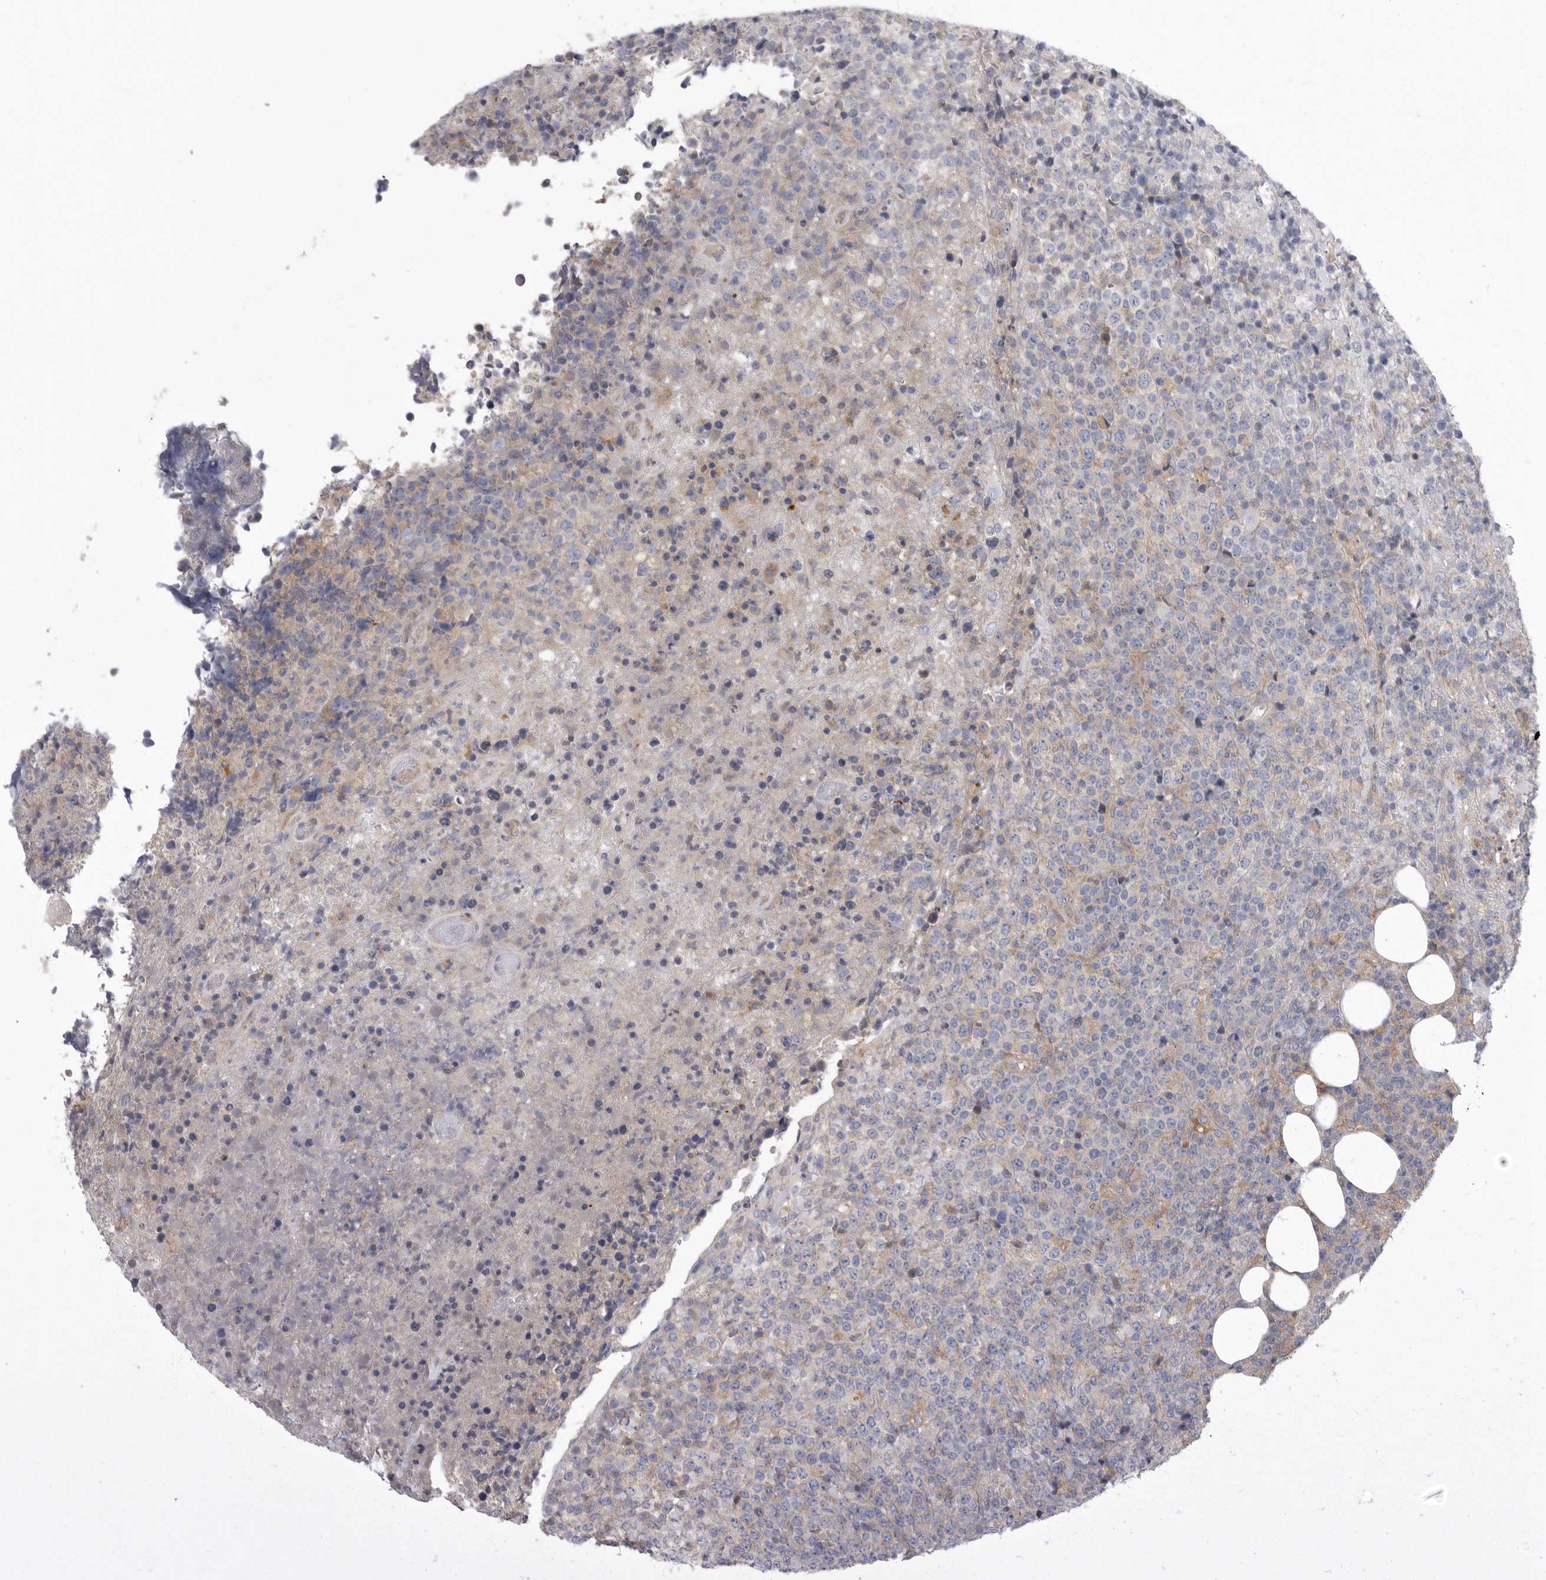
{"staining": {"intensity": "negative", "quantity": "none", "location": "none"}, "tissue": "lymphoma", "cell_type": "Tumor cells", "image_type": "cancer", "snomed": [{"axis": "morphology", "description": "Malignant lymphoma, non-Hodgkin's type, High grade"}, {"axis": "topography", "description": "Lymph node"}], "caption": "The micrograph reveals no staining of tumor cells in lymphoma.", "gene": "MPZL1", "patient": {"sex": "male", "age": 13}}